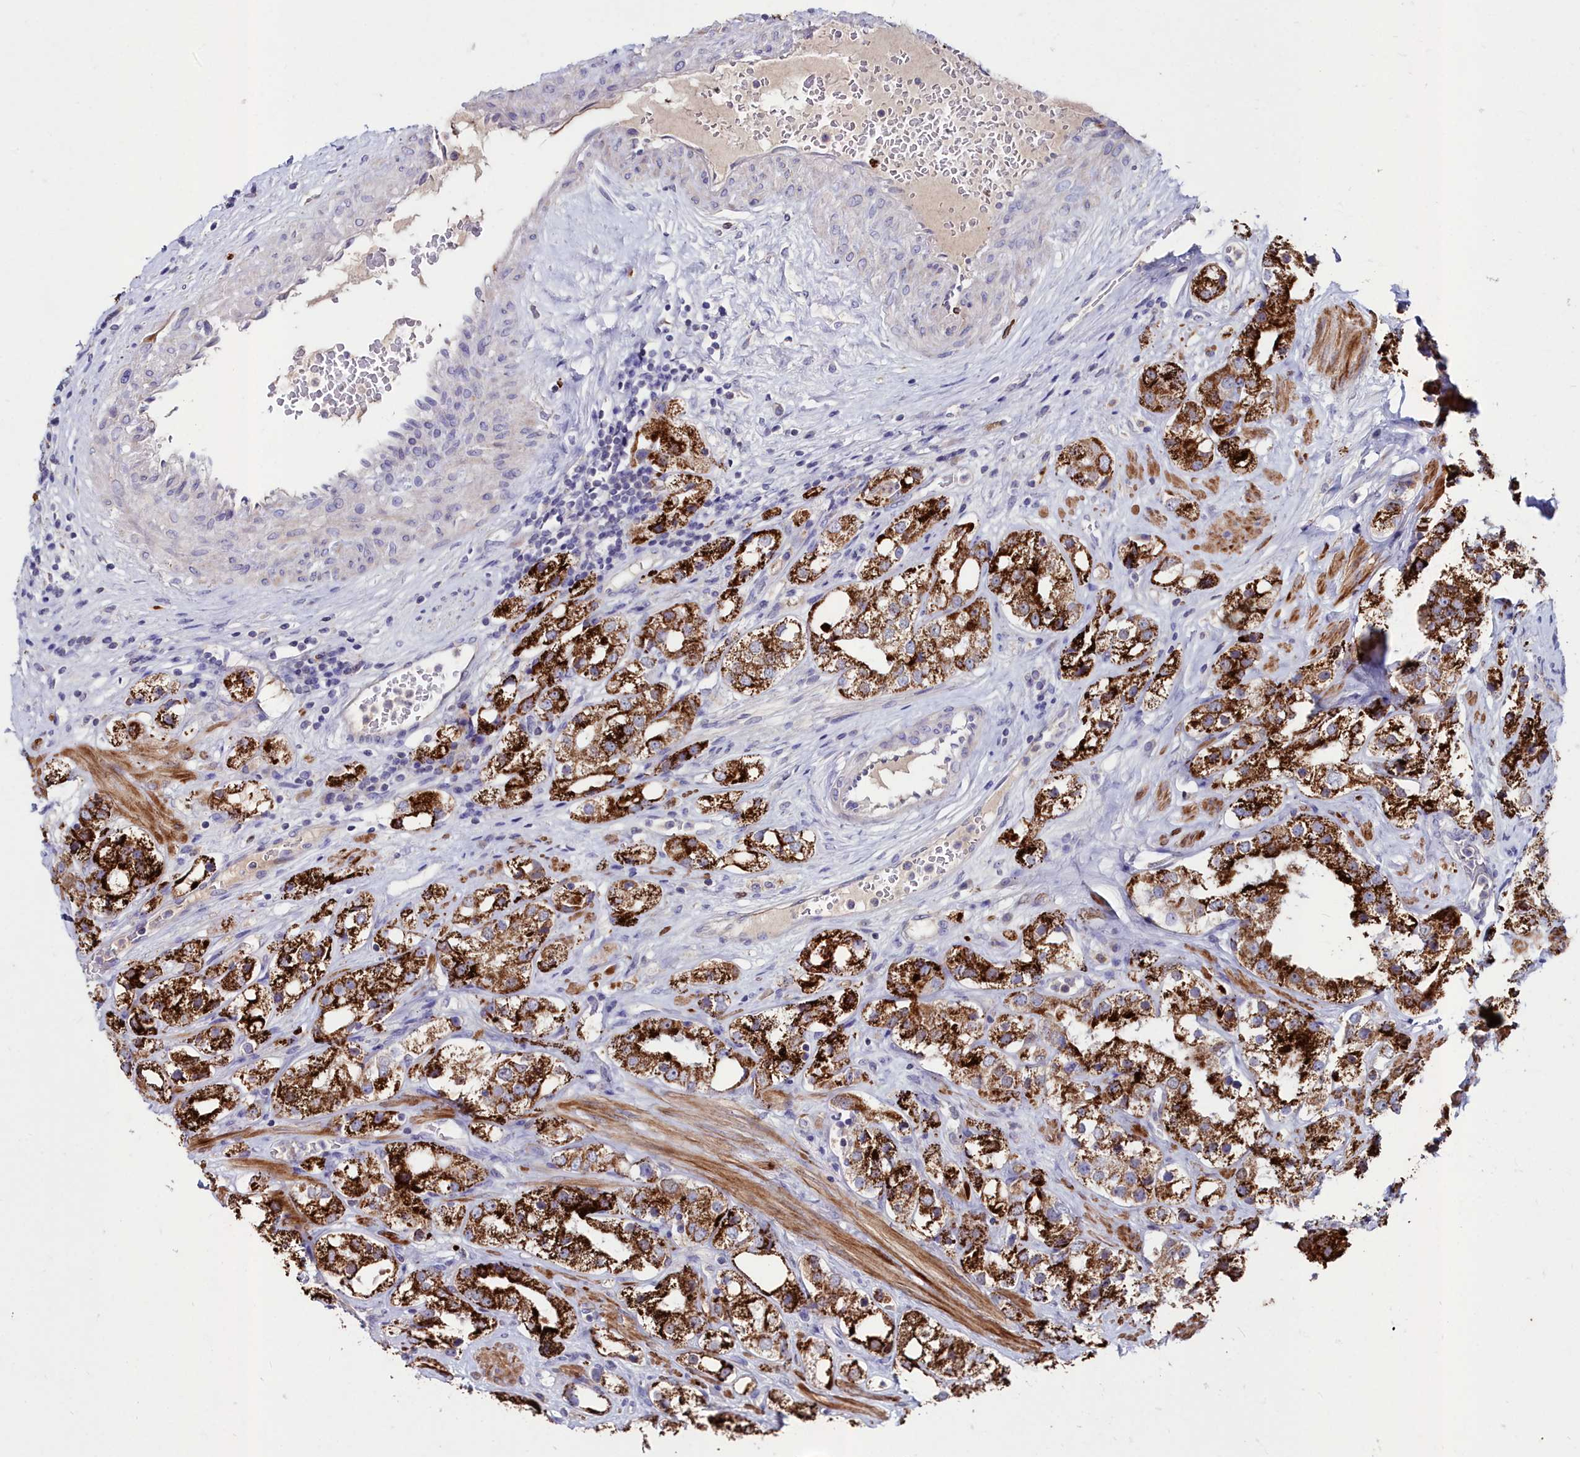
{"staining": {"intensity": "strong", "quantity": ">75%", "location": "cytoplasmic/membranous"}, "tissue": "prostate cancer", "cell_type": "Tumor cells", "image_type": "cancer", "snomed": [{"axis": "morphology", "description": "Adenocarcinoma, NOS"}, {"axis": "topography", "description": "Prostate"}], "caption": "IHC image of neoplastic tissue: prostate adenocarcinoma stained using immunohistochemistry (IHC) reveals high levels of strong protein expression localized specifically in the cytoplasmic/membranous of tumor cells, appearing as a cytoplasmic/membranous brown color.", "gene": "AMBRA1", "patient": {"sex": "male", "age": 79}}